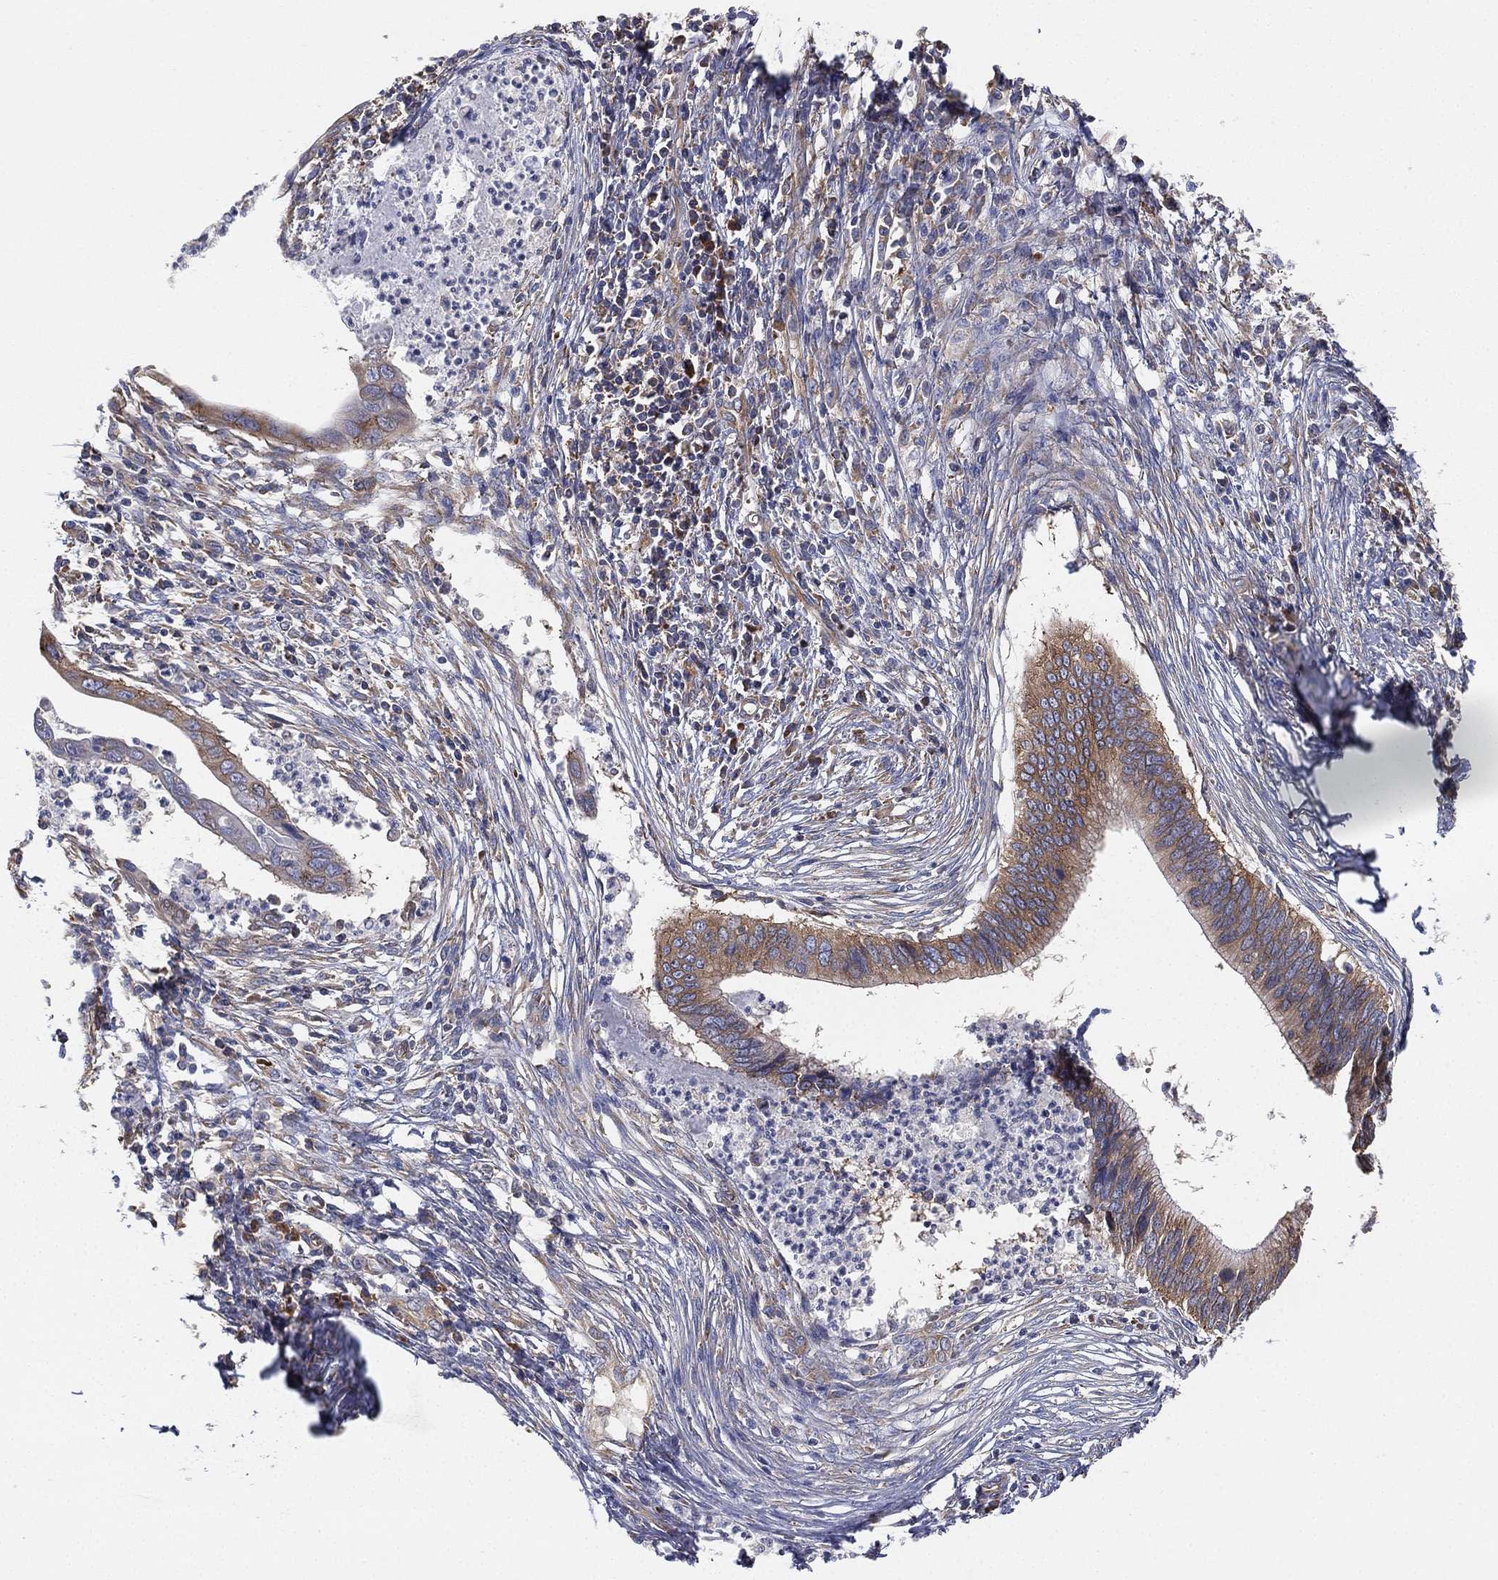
{"staining": {"intensity": "moderate", "quantity": ">75%", "location": "cytoplasmic/membranous"}, "tissue": "cervical cancer", "cell_type": "Tumor cells", "image_type": "cancer", "snomed": [{"axis": "morphology", "description": "Adenocarcinoma, NOS"}, {"axis": "topography", "description": "Cervix"}], "caption": "Immunohistochemical staining of human adenocarcinoma (cervical) demonstrates medium levels of moderate cytoplasmic/membranous positivity in about >75% of tumor cells.", "gene": "FARSA", "patient": {"sex": "female", "age": 42}}